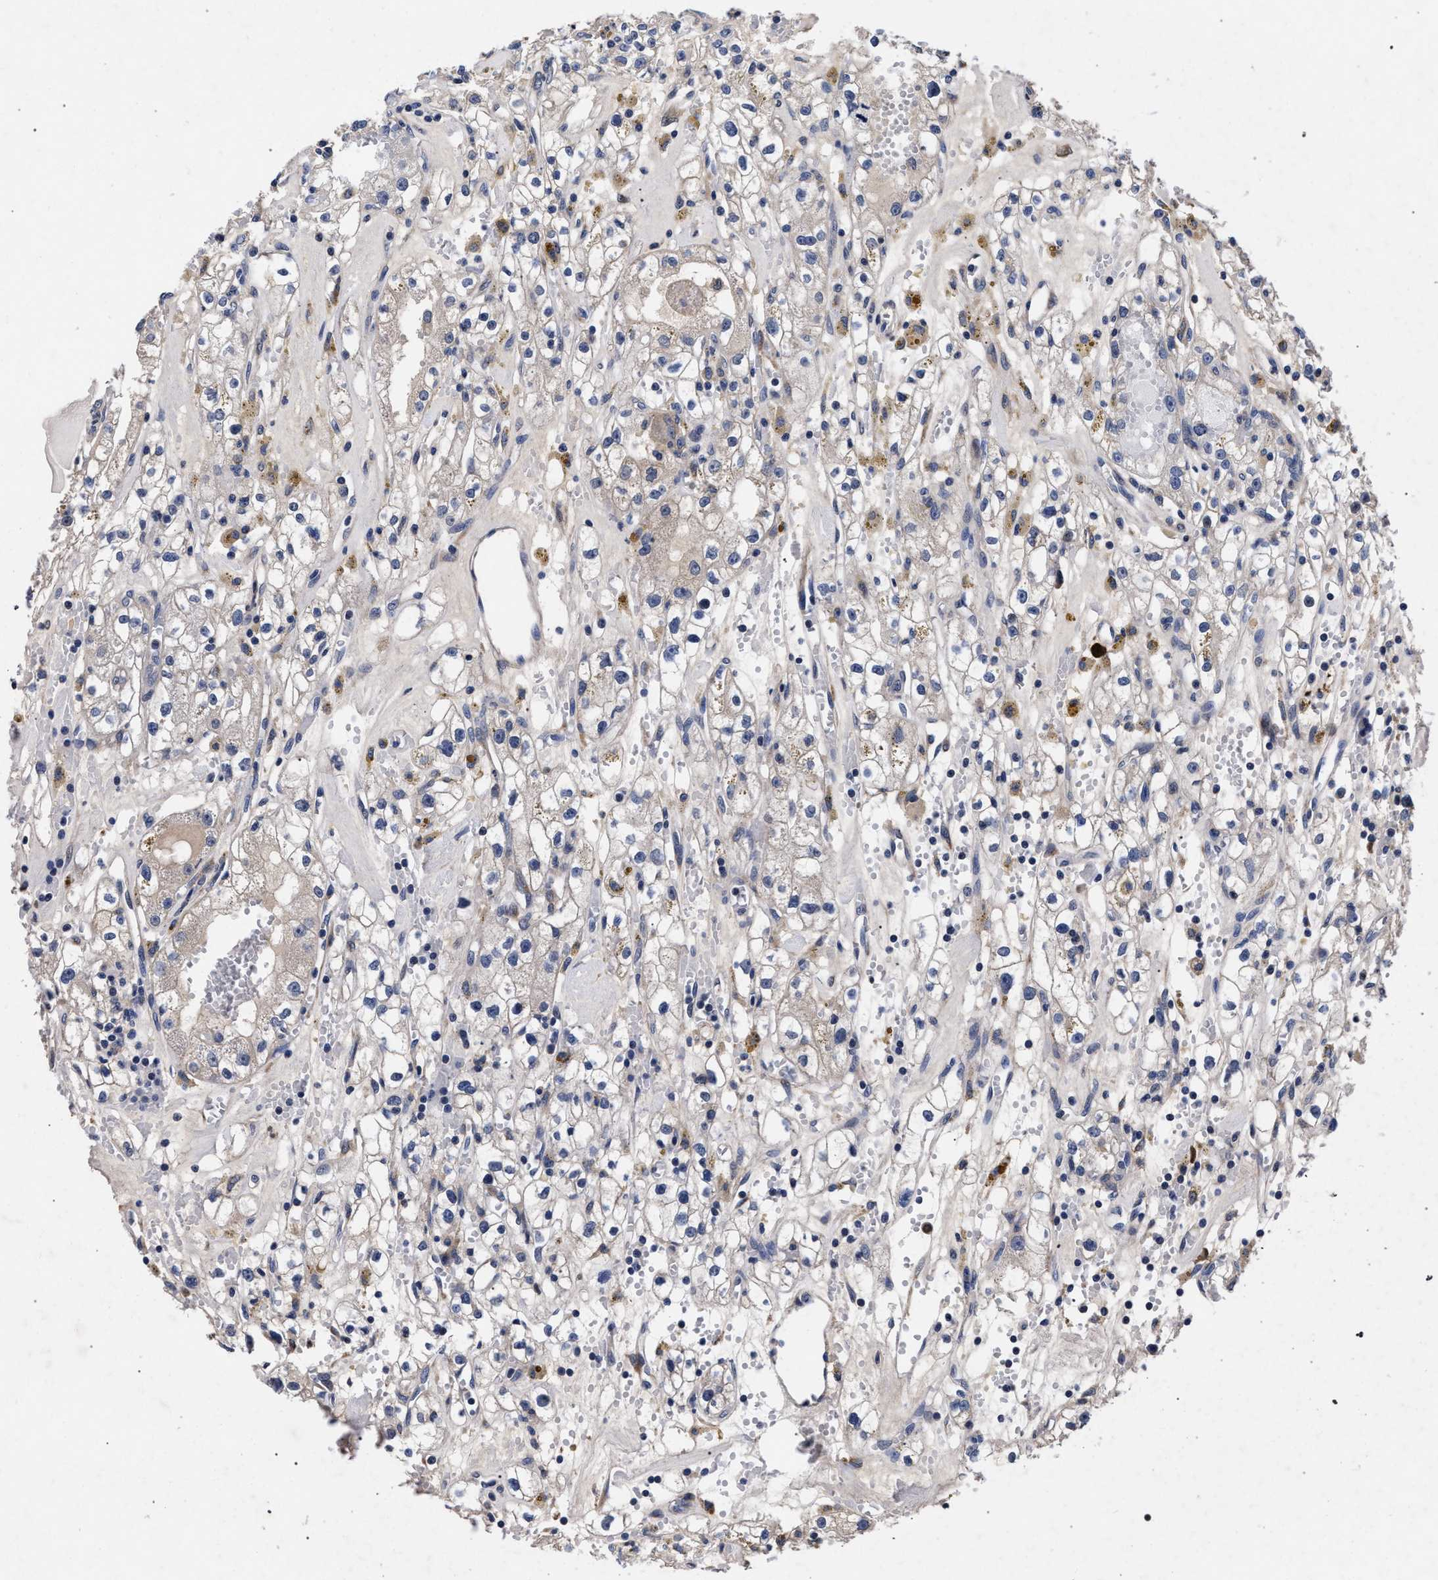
{"staining": {"intensity": "negative", "quantity": "none", "location": "none"}, "tissue": "renal cancer", "cell_type": "Tumor cells", "image_type": "cancer", "snomed": [{"axis": "morphology", "description": "Adenocarcinoma, NOS"}, {"axis": "topography", "description": "Kidney"}], "caption": "Tumor cells are negative for protein expression in human renal cancer. Nuclei are stained in blue.", "gene": "CFAP95", "patient": {"sex": "male", "age": 56}}